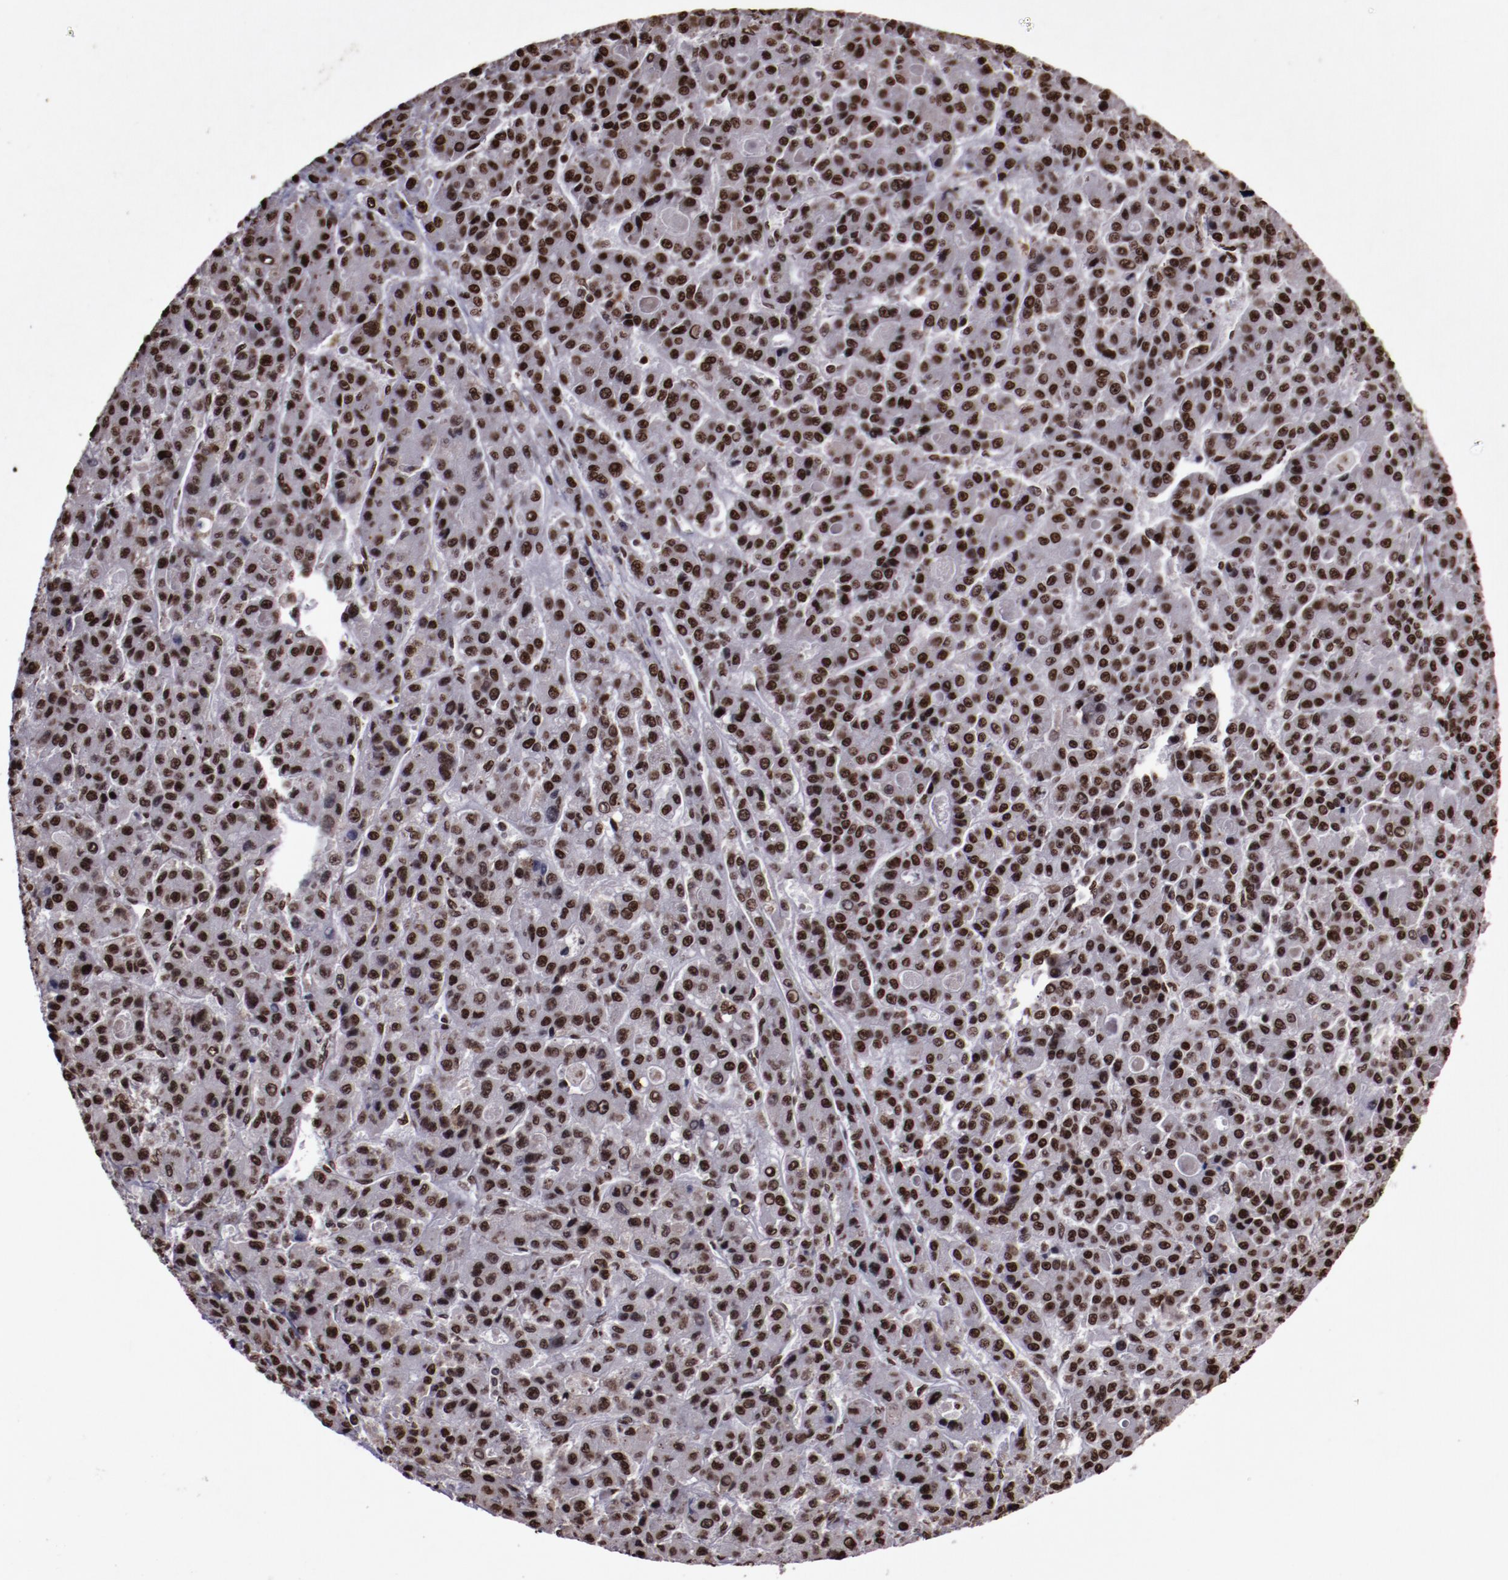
{"staining": {"intensity": "strong", "quantity": ">75%", "location": "nuclear"}, "tissue": "liver cancer", "cell_type": "Tumor cells", "image_type": "cancer", "snomed": [{"axis": "morphology", "description": "Carcinoma, Hepatocellular, NOS"}, {"axis": "topography", "description": "Liver"}], "caption": "The image reveals staining of liver hepatocellular carcinoma, revealing strong nuclear protein expression (brown color) within tumor cells.", "gene": "APEX1", "patient": {"sex": "male", "age": 70}}